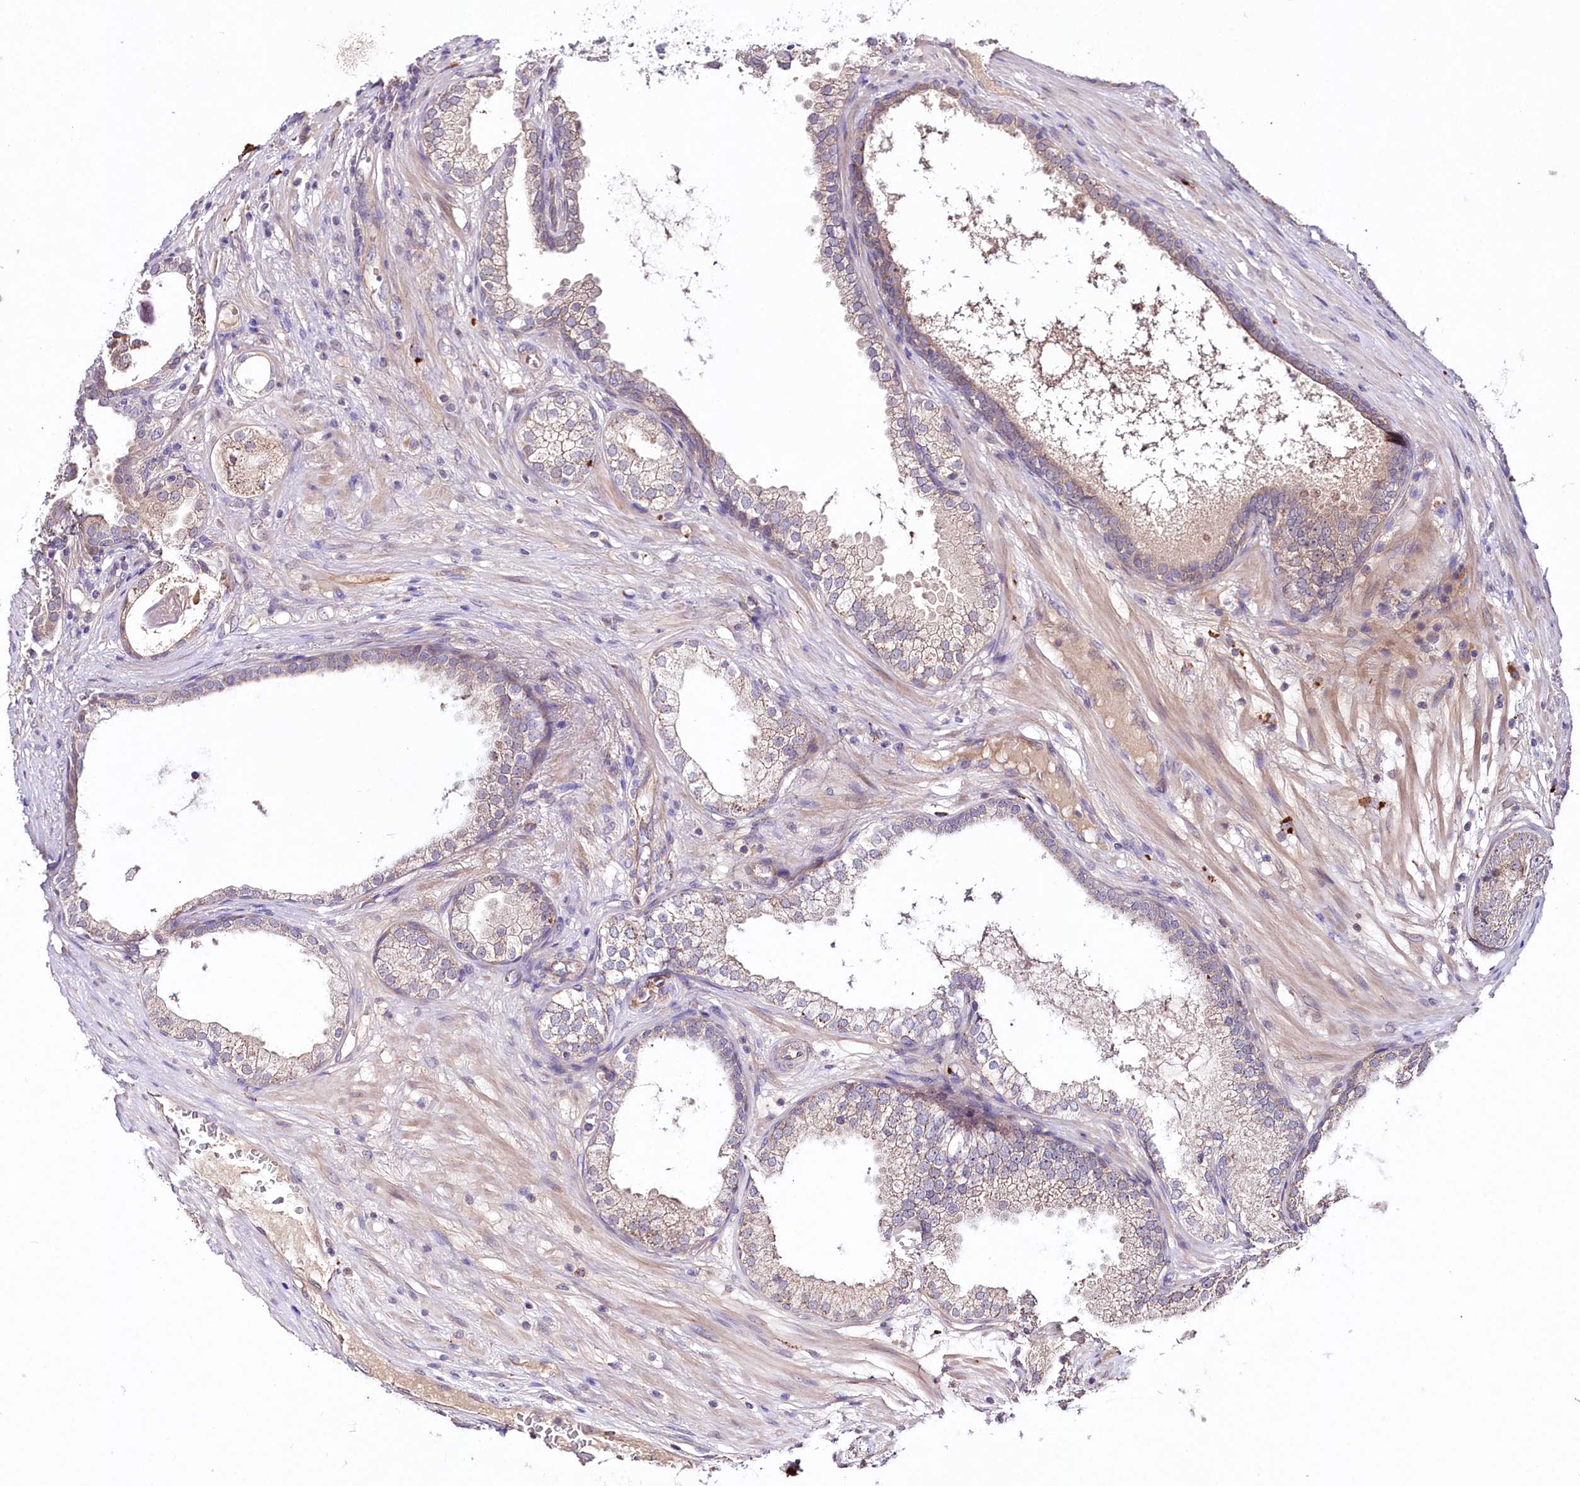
{"staining": {"intensity": "weak", "quantity": "<25%", "location": "cytoplasmic/membranous"}, "tissue": "prostate cancer", "cell_type": "Tumor cells", "image_type": "cancer", "snomed": [{"axis": "morphology", "description": "Adenocarcinoma, High grade"}, {"axis": "topography", "description": "Prostate"}], "caption": "This image is of prostate cancer (adenocarcinoma (high-grade)) stained with immunohistochemistry (IHC) to label a protein in brown with the nuclei are counter-stained blue. There is no expression in tumor cells.", "gene": "TNPO3", "patient": {"sex": "male", "age": 69}}